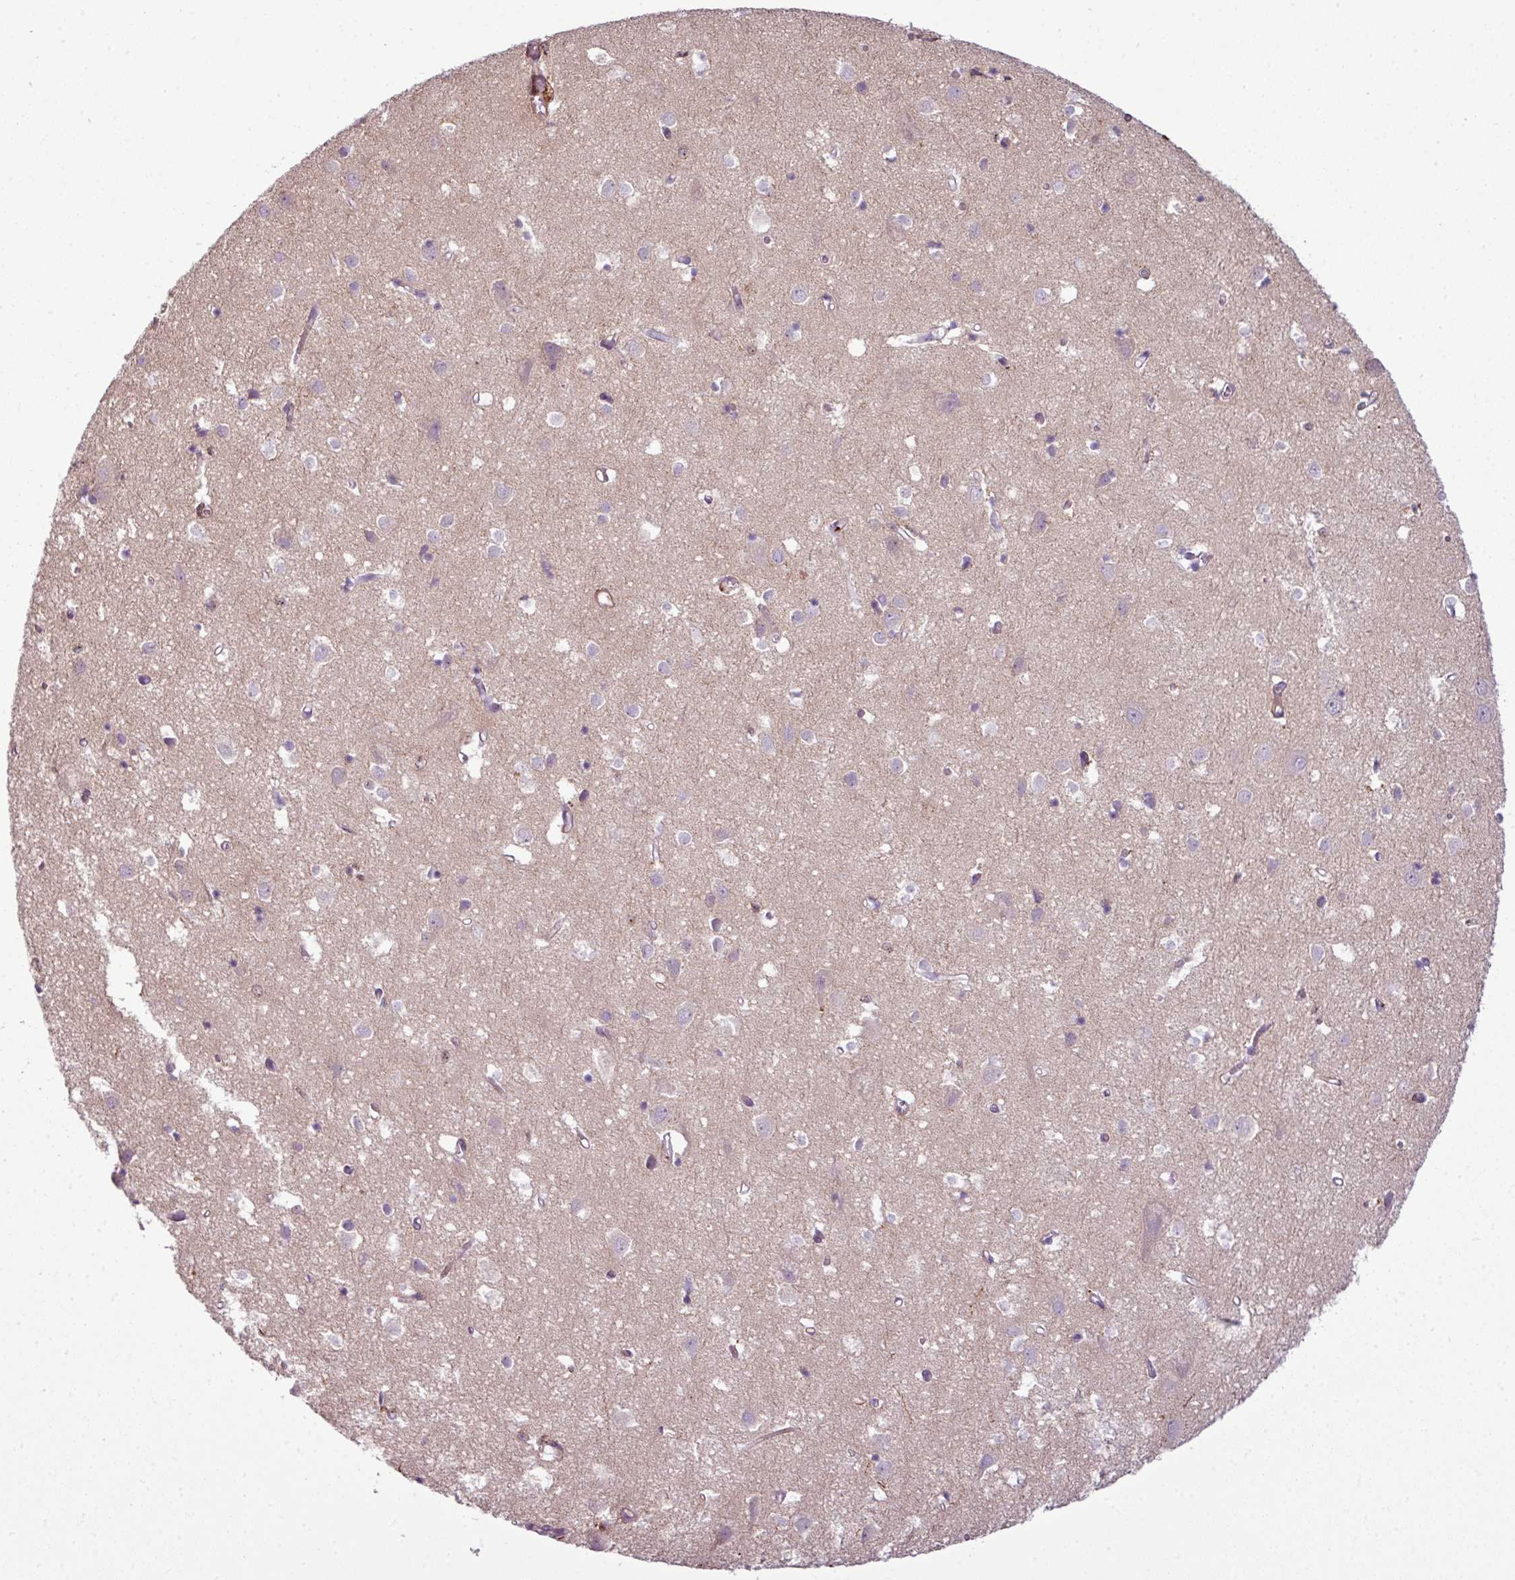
{"staining": {"intensity": "moderate", "quantity": "25%-75%", "location": "cytoplasmic/membranous"}, "tissue": "cerebral cortex", "cell_type": "Endothelial cells", "image_type": "normal", "snomed": [{"axis": "morphology", "description": "Normal tissue, NOS"}, {"axis": "topography", "description": "Cerebral cortex"}], "caption": "Moderate cytoplasmic/membranous protein staining is identified in about 25%-75% of endothelial cells in cerebral cortex.", "gene": "COL8A1", "patient": {"sex": "male", "age": 70}}